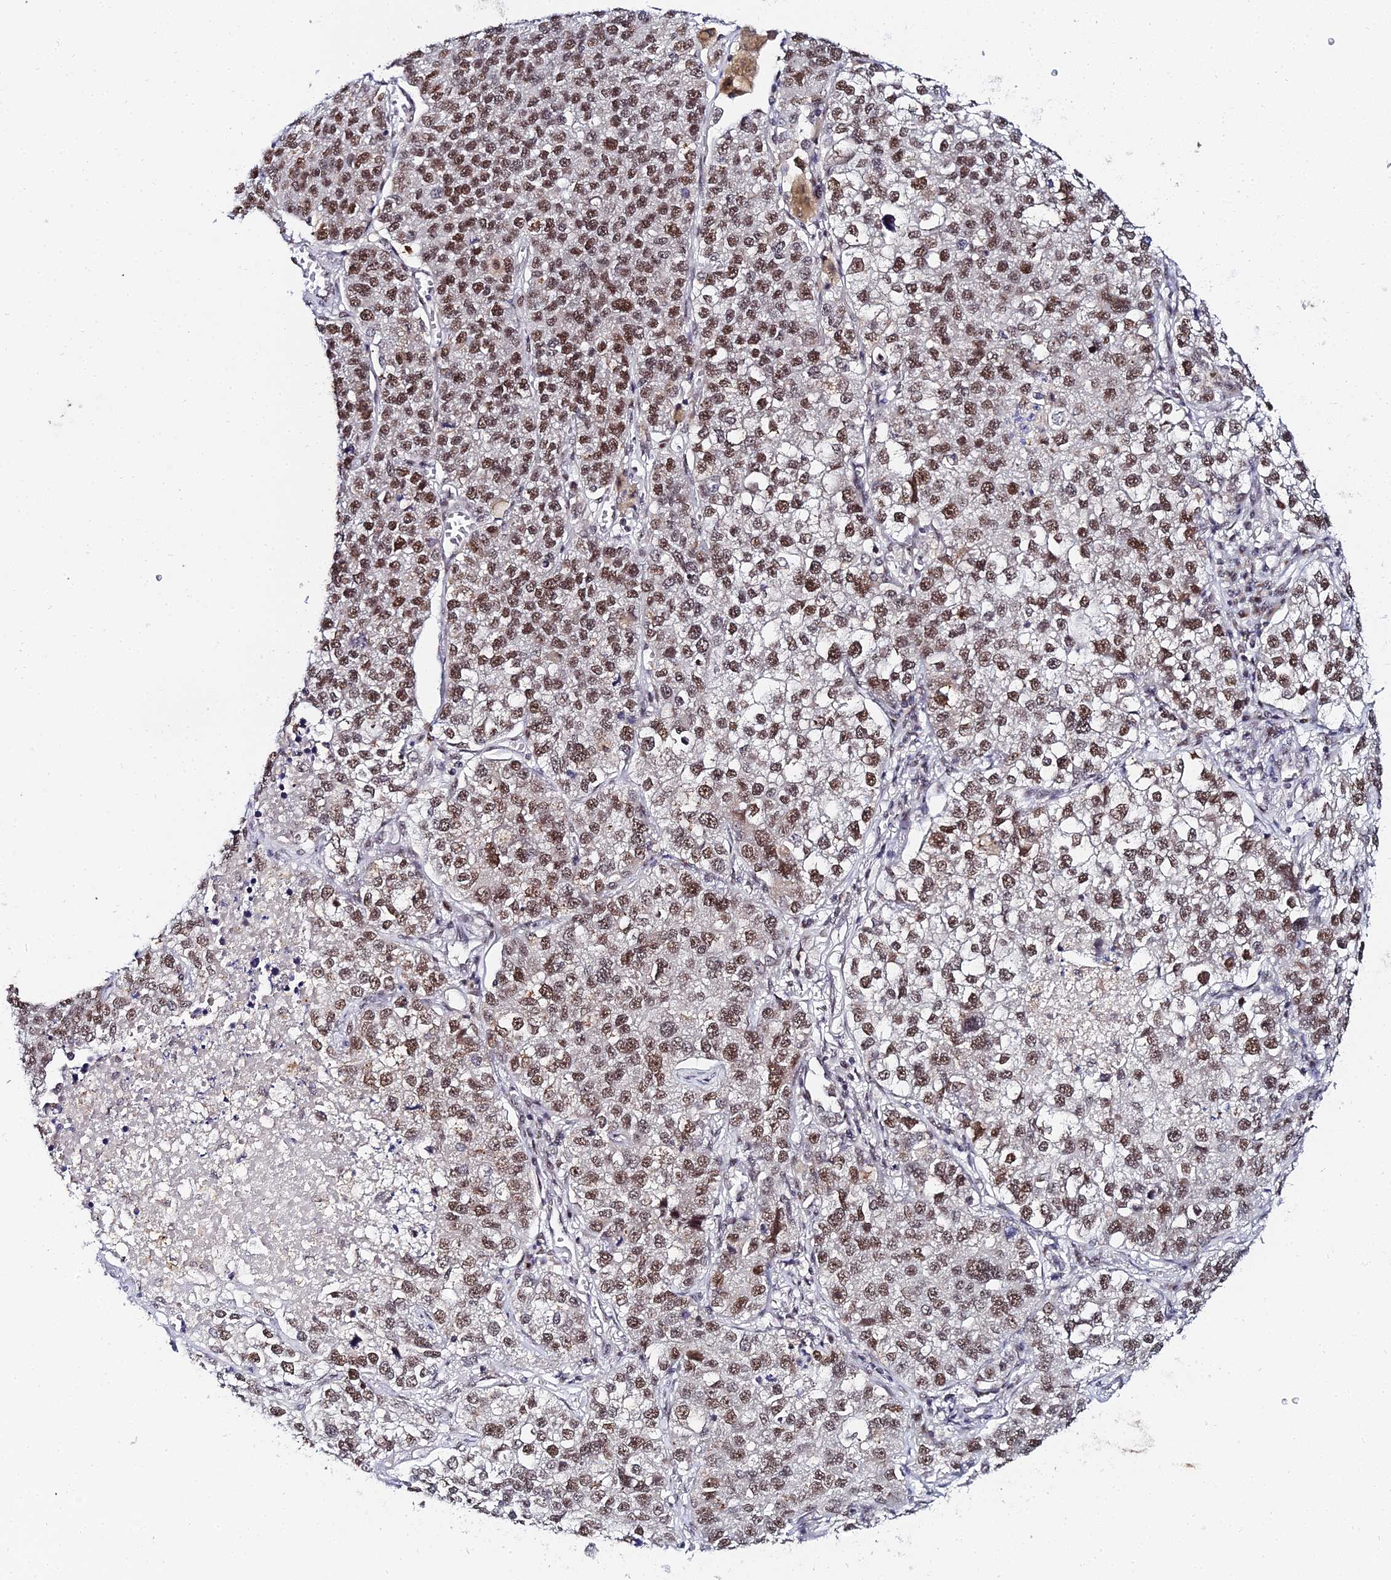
{"staining": {"intensity": "strong", "quantity": ">75%", "location": "nuclear"}, "tissue": "lung cancer", "cell_type": "Tumor cells", "image_type": "cancer", "snomed": [{"axis": "morphology", "description": "Adenocarcinoma, NOS"}, {"axis": "topography", "description": "Lung"}], "caption": "Immunohistochemistry photomicrograph of lung cancer (adenocarcinoma) stained for a protein (brown), which demonstrates high levels of strong nuclear expression in about >75% of tumor cells.", "gene": "EXOSC3", "patient": {"sex": "male", "age": 49}}